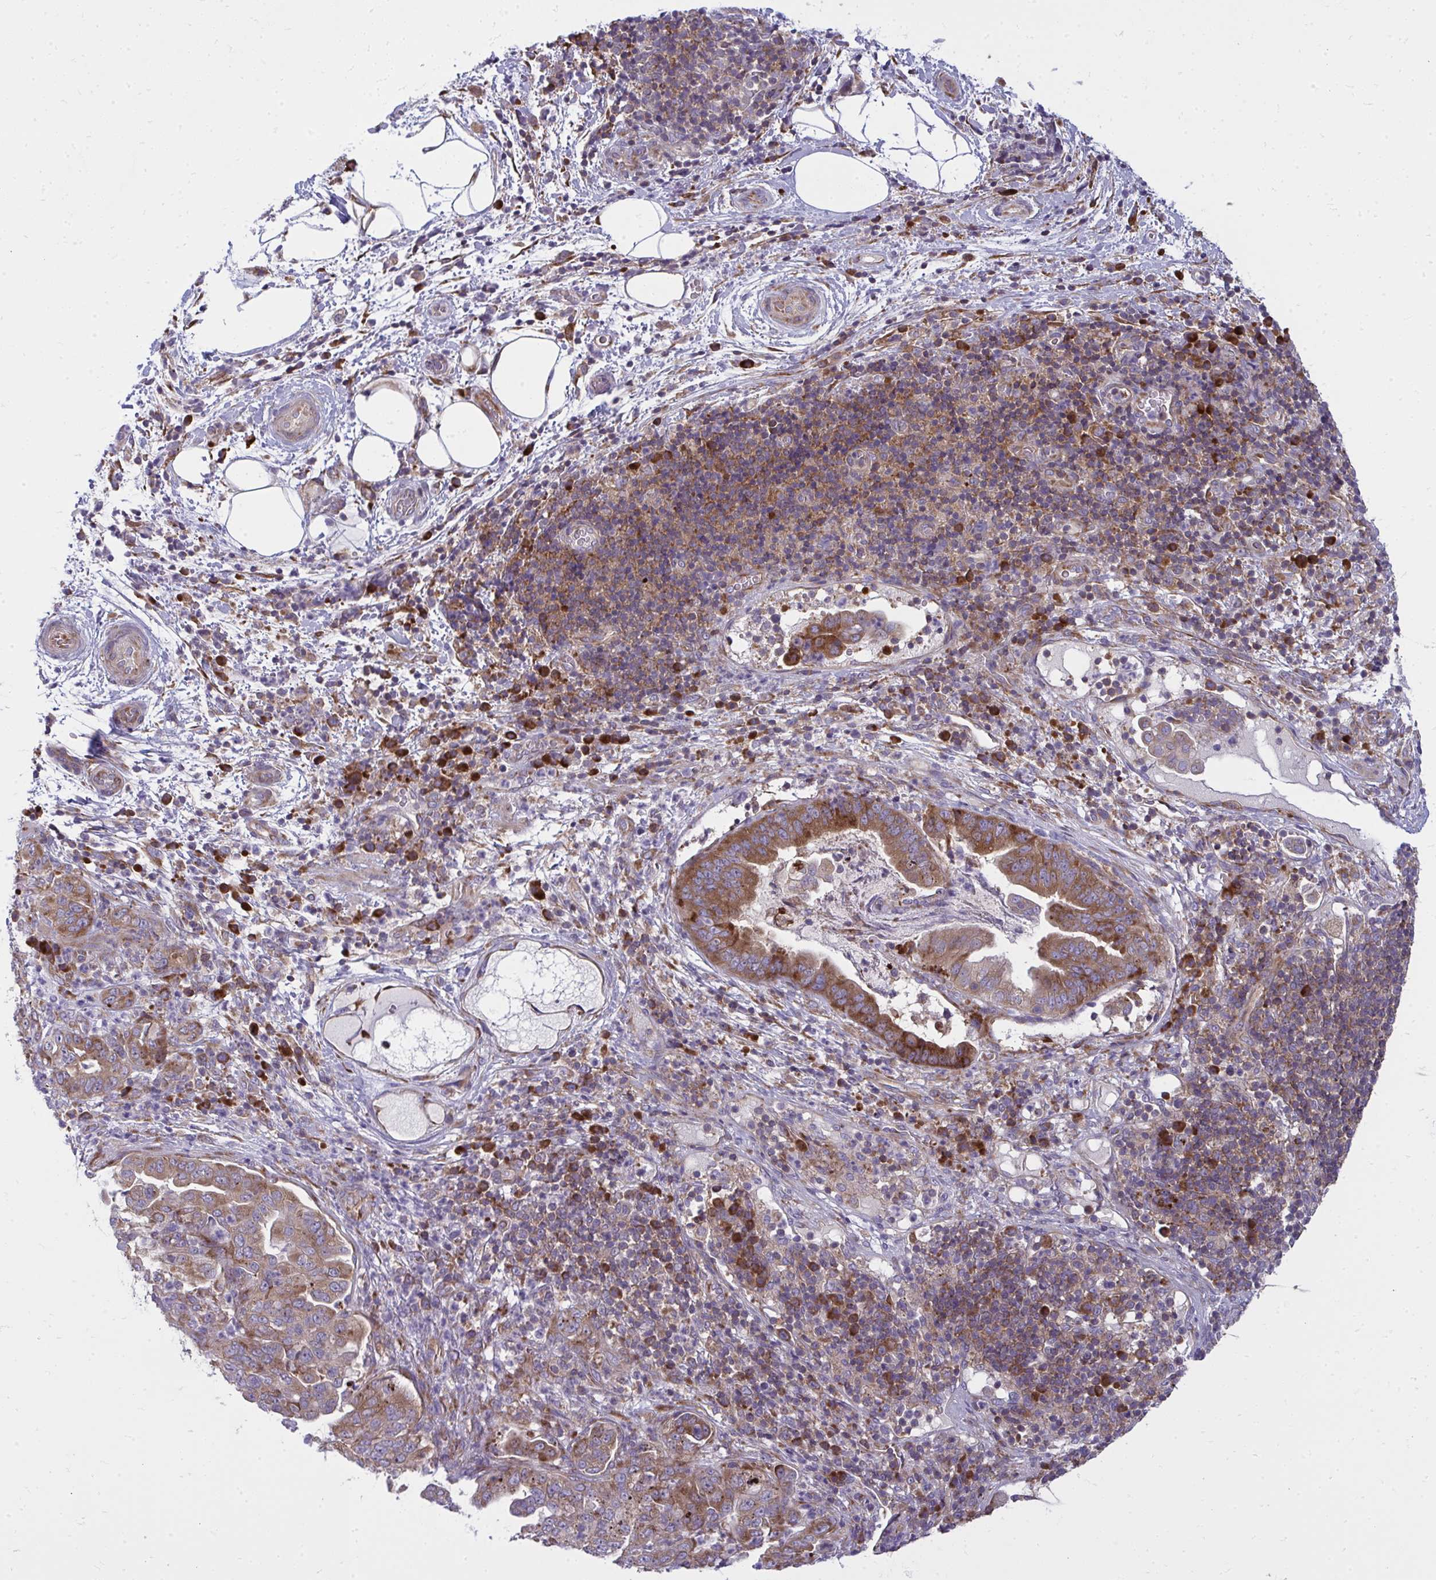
{"staining": {"intensity": "moderate", "quantity": ">75%", "location": "cytoplasmic/membranous"}, "tissue": "pancreatic cancer", "cell_type": "Tumor cells", "image_type": "cancer", "snomed": [{"axis": "morphology", "description": "Normal tissue, NOS"}, {"axis": "morphology", "description": "Adenocarcinoma, NOS"}, {"axis": "topography", "description": "Lymph node"}, {"axis": "topography", "description": "Pancreas"}], "caption": "Pancreatic cancer (adenocarcinoma) tissue reveals moderate cytoplasmic/membranous expression in about >75% of tumor cells, visualized by immunohistochemistry. The protein of interest is shown in brown color, while the nuclei are stained blue.", "gene": "GFPT2", "patient": {"sex": "female", "age": 67}}